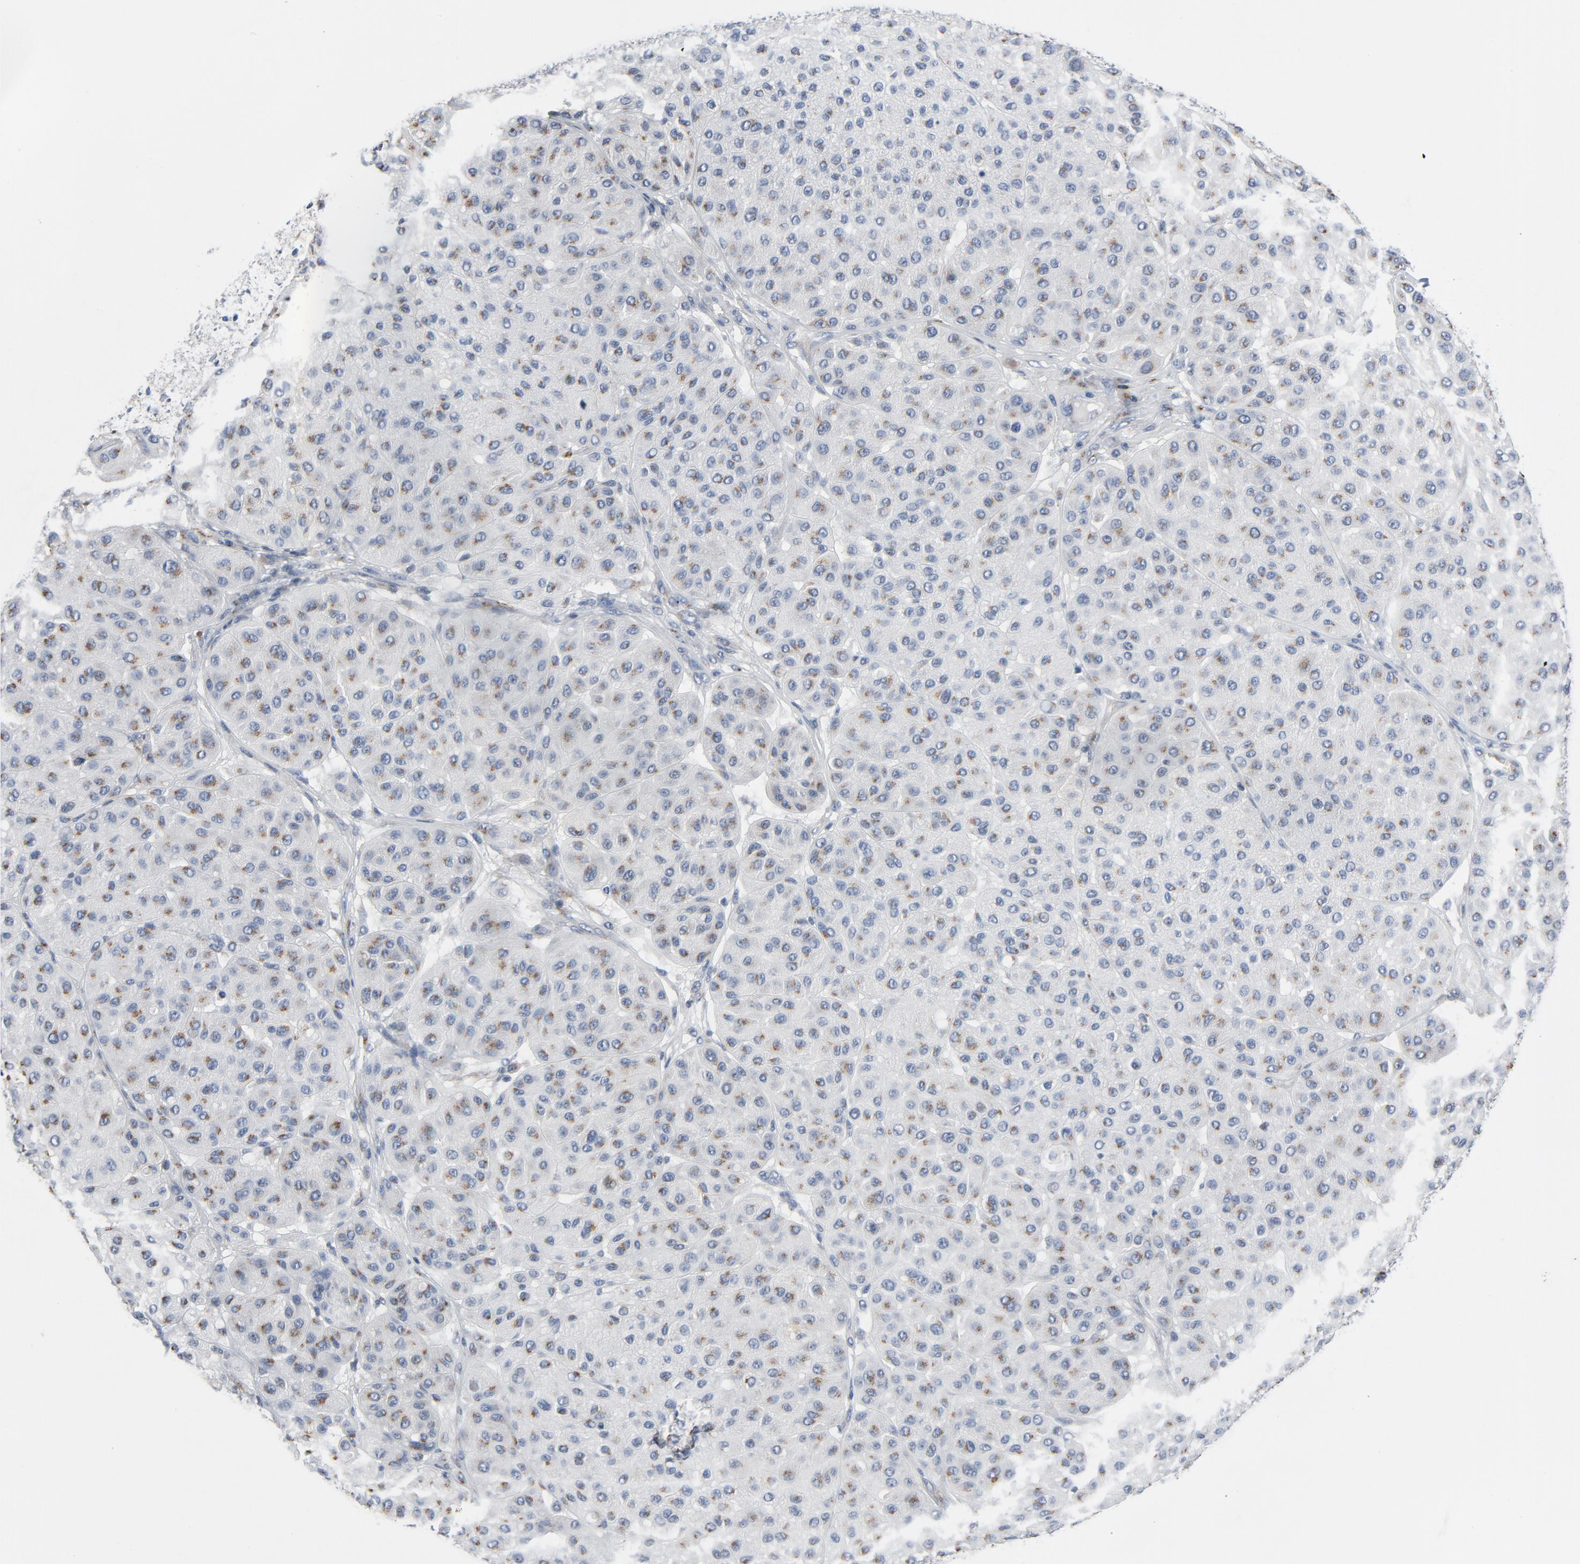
{"staining": {"intensity": "moderate", "quantity": "25%-75%", "location": "cytoplasmic/membranous"}, "tissue": "melanoma", "cell_type": "Tumor cells", "image_type": "cancer", "snomed": [{"axis": "morphology", "description": "Normal tissue, NOS"}, {"axis": "morphology", "description": "Malignant melanoma, Metastatic site"}, {"axis": "topography", "description": "Skin"}], "caption": "This micrograph demonstrates immunohistochemistry staining of melanoma, with medium moderate cytoplasmic/membranous positivity in approximately 25%-75% of tumor cells.", "gene": "YIPF6", "patient": {"sex": "male", "age": 41}}